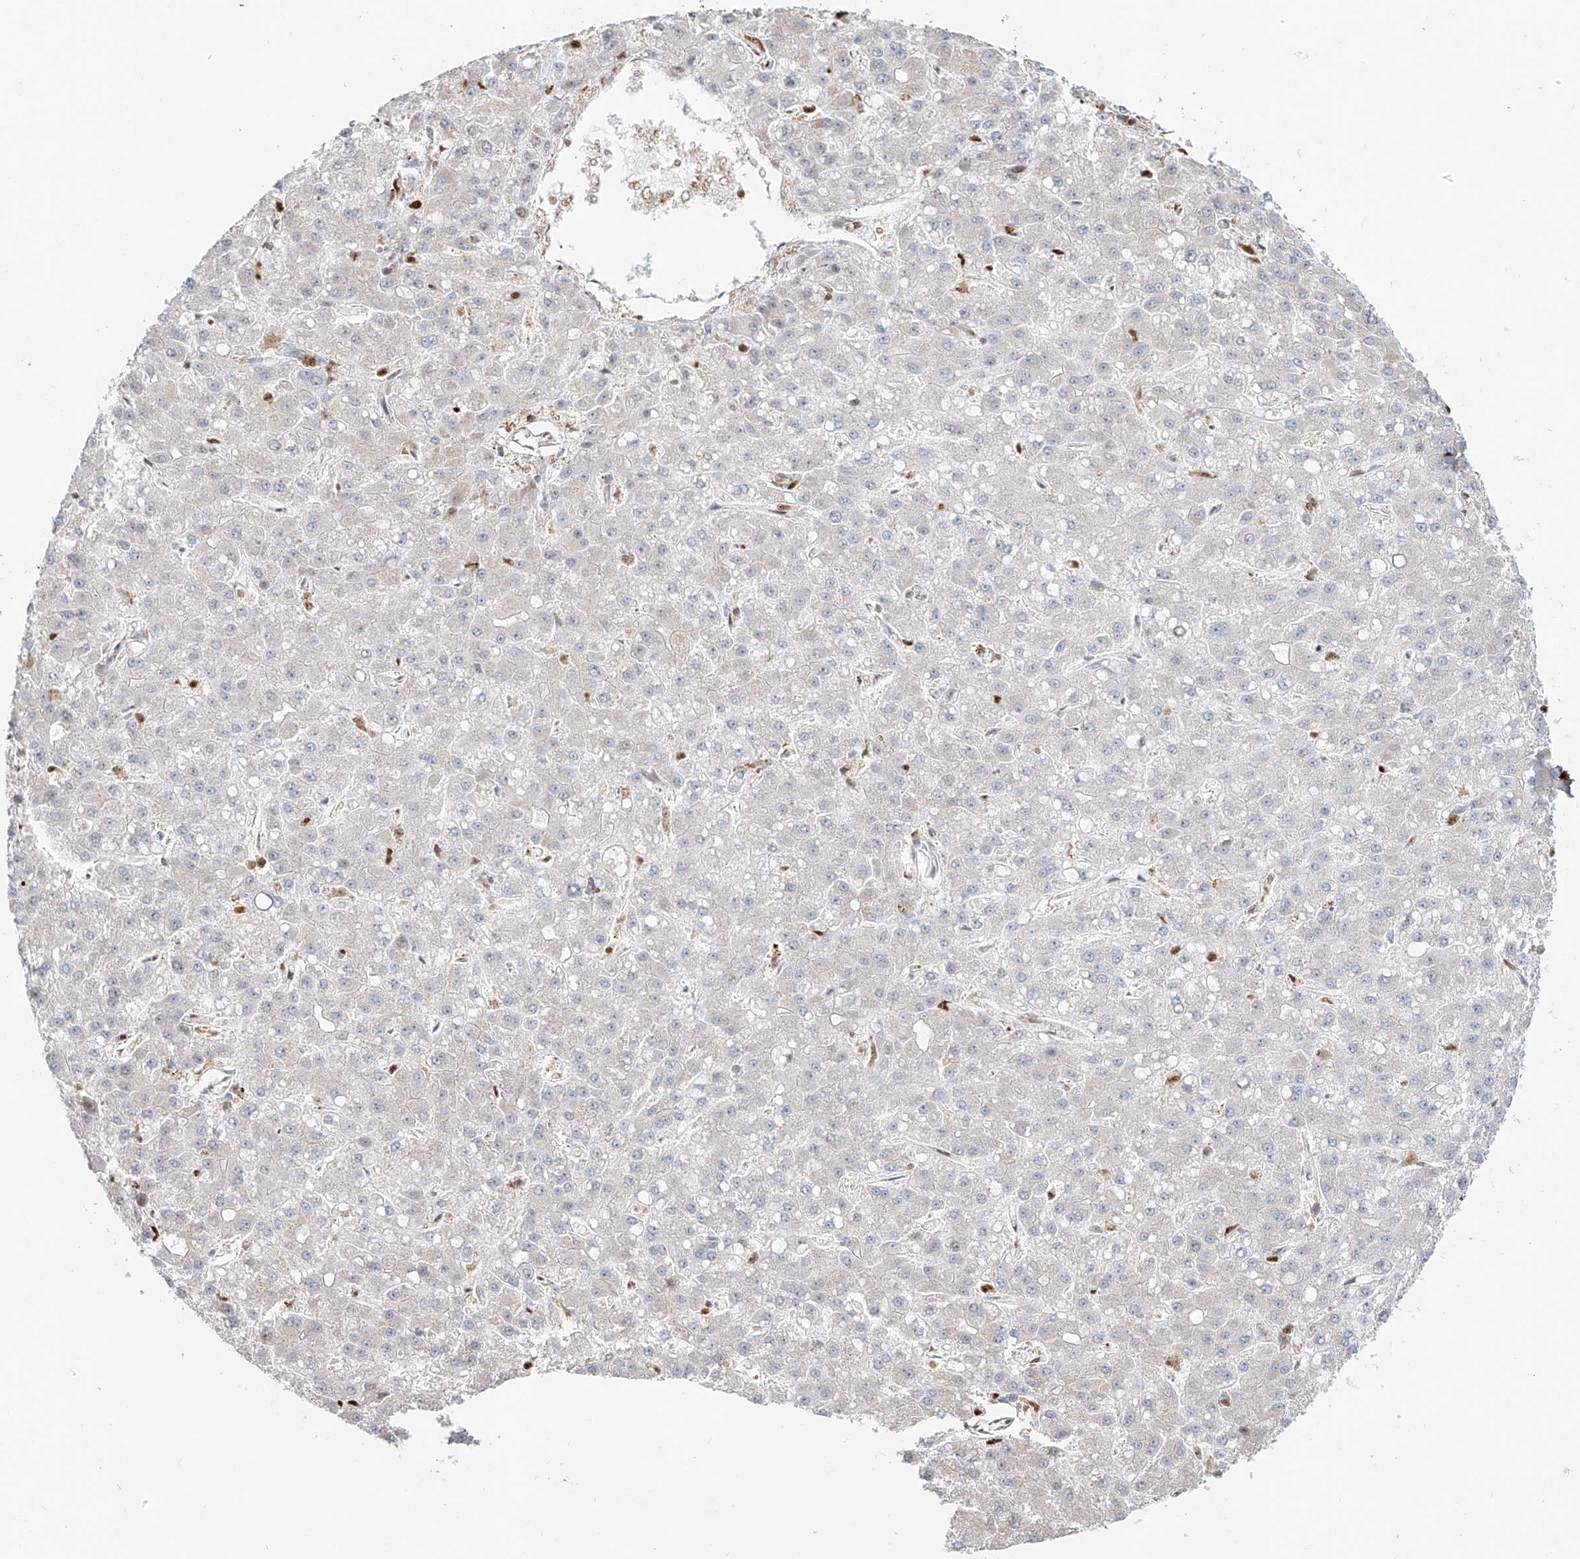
{"staining": {"intensity": "negative", "quantity": "none", "location": "none"}, "tissue": "liver cancer", "cell_type": "Tumor cells", "image_type": "cancer", "snomed": [{"axis": "morphology", "description": "Carcinoma, Hepatocellular, NOS"}, {"axis": "topography", "description": "Liver"}], "caption": "Immunohistochemistry (IHC) of hepatocellular carcinoma (liver) displays no staining in tumor cells. Nuclei are stained in blue.", "gene": "DZIP1L", "patient": {"sex": "male", "age": 67}}